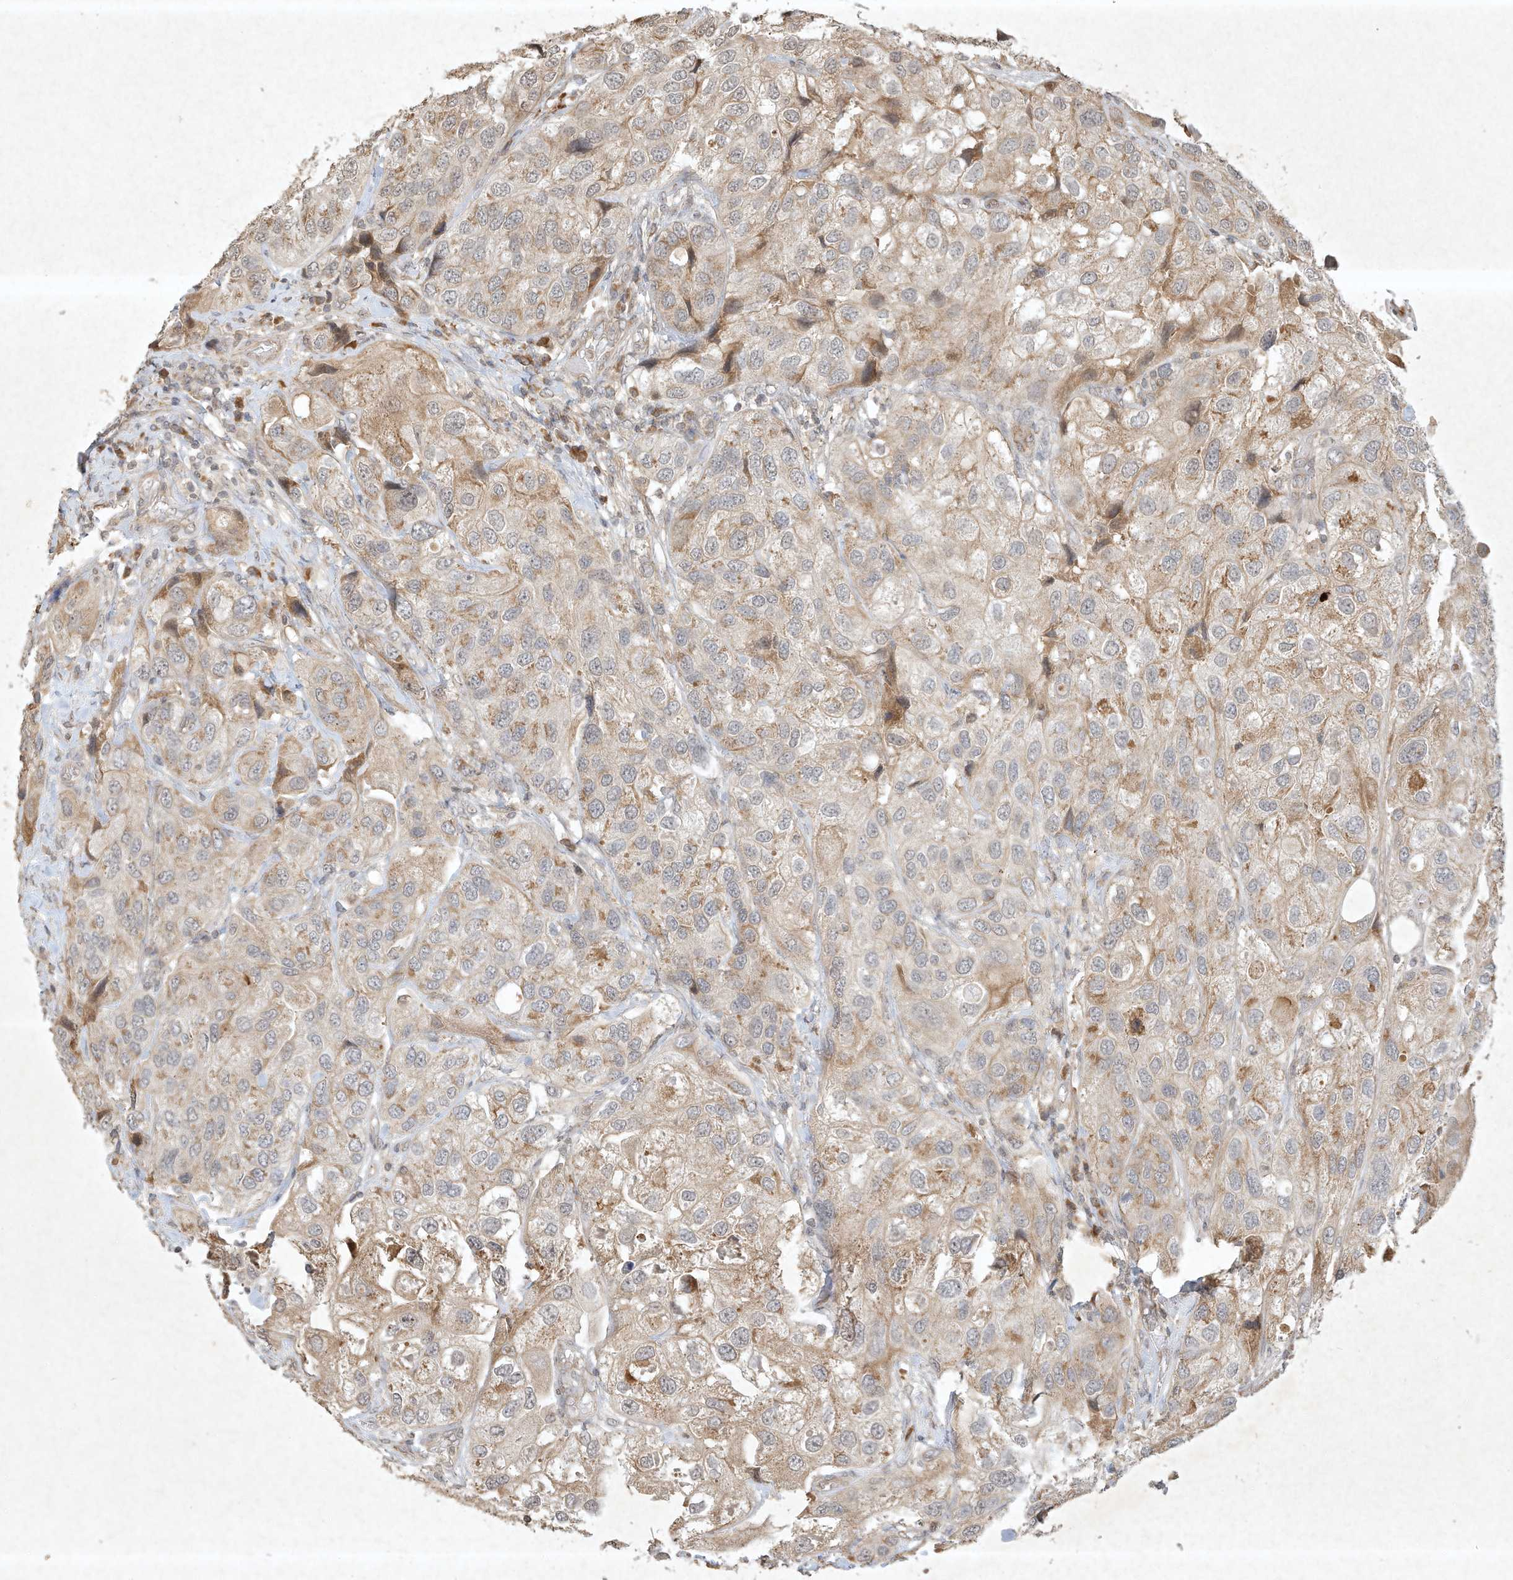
{"staining": {"intensity": "weak", "quantity": ">75%", "location": "cytoplasmic/membranous"}, "tissue": "urothelial cancer", "cell_type": "Tumor cells", "image_type": "cancer", "snomed": [{"axis": "morphology", "description": "Urothelial carcinoma, High grade"}, {"axis": "topography", "description": "Urinary bladder"}], "caption": "Protein staining of urothelial cancer tissue reveals weak cytoplasmic/membranous expression in approximately >75% of tumor cells.", "gene": "BTRC", "patient": {"sex": "female", "age": 64}}